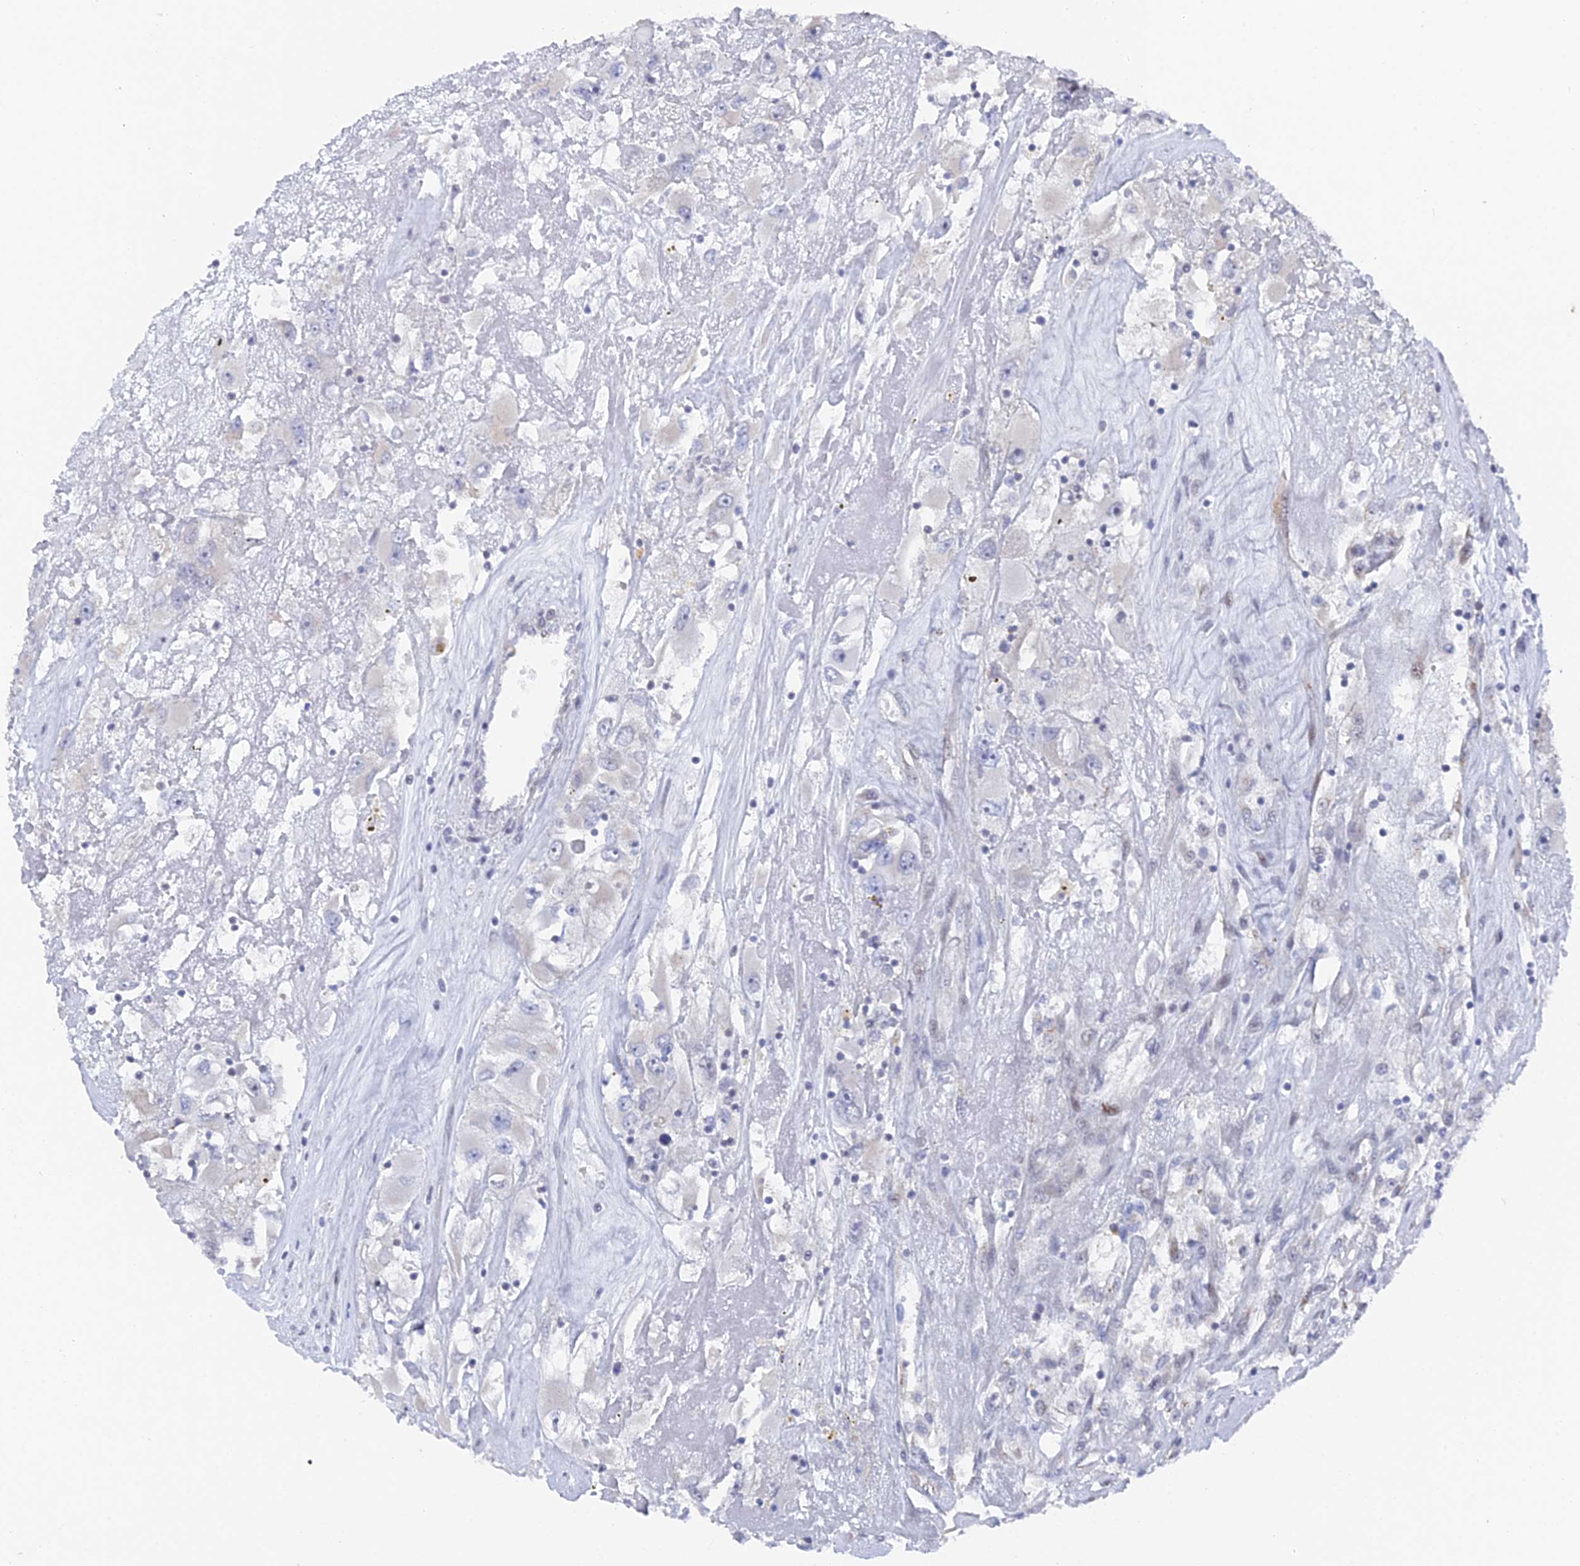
{"staining": {"intensity": "negative", "quantity": "none", "location": "none"}, "tissue": "renal cancer", "cell_type": "Tumor cells", "image_type": "cancer", "snomed": [{"axis": "morphology", "description": "Adenocarcinoma, NOS"}, {"axis": "topography", "description": "Kidney"}], "caption": "Immunohistochemical staining of renal cancer (adenocarcinoma) exhibits no significant staining in tumor cells.", "gene": "FHIP2A", "patient": {"sex": "female", "age": 52}}